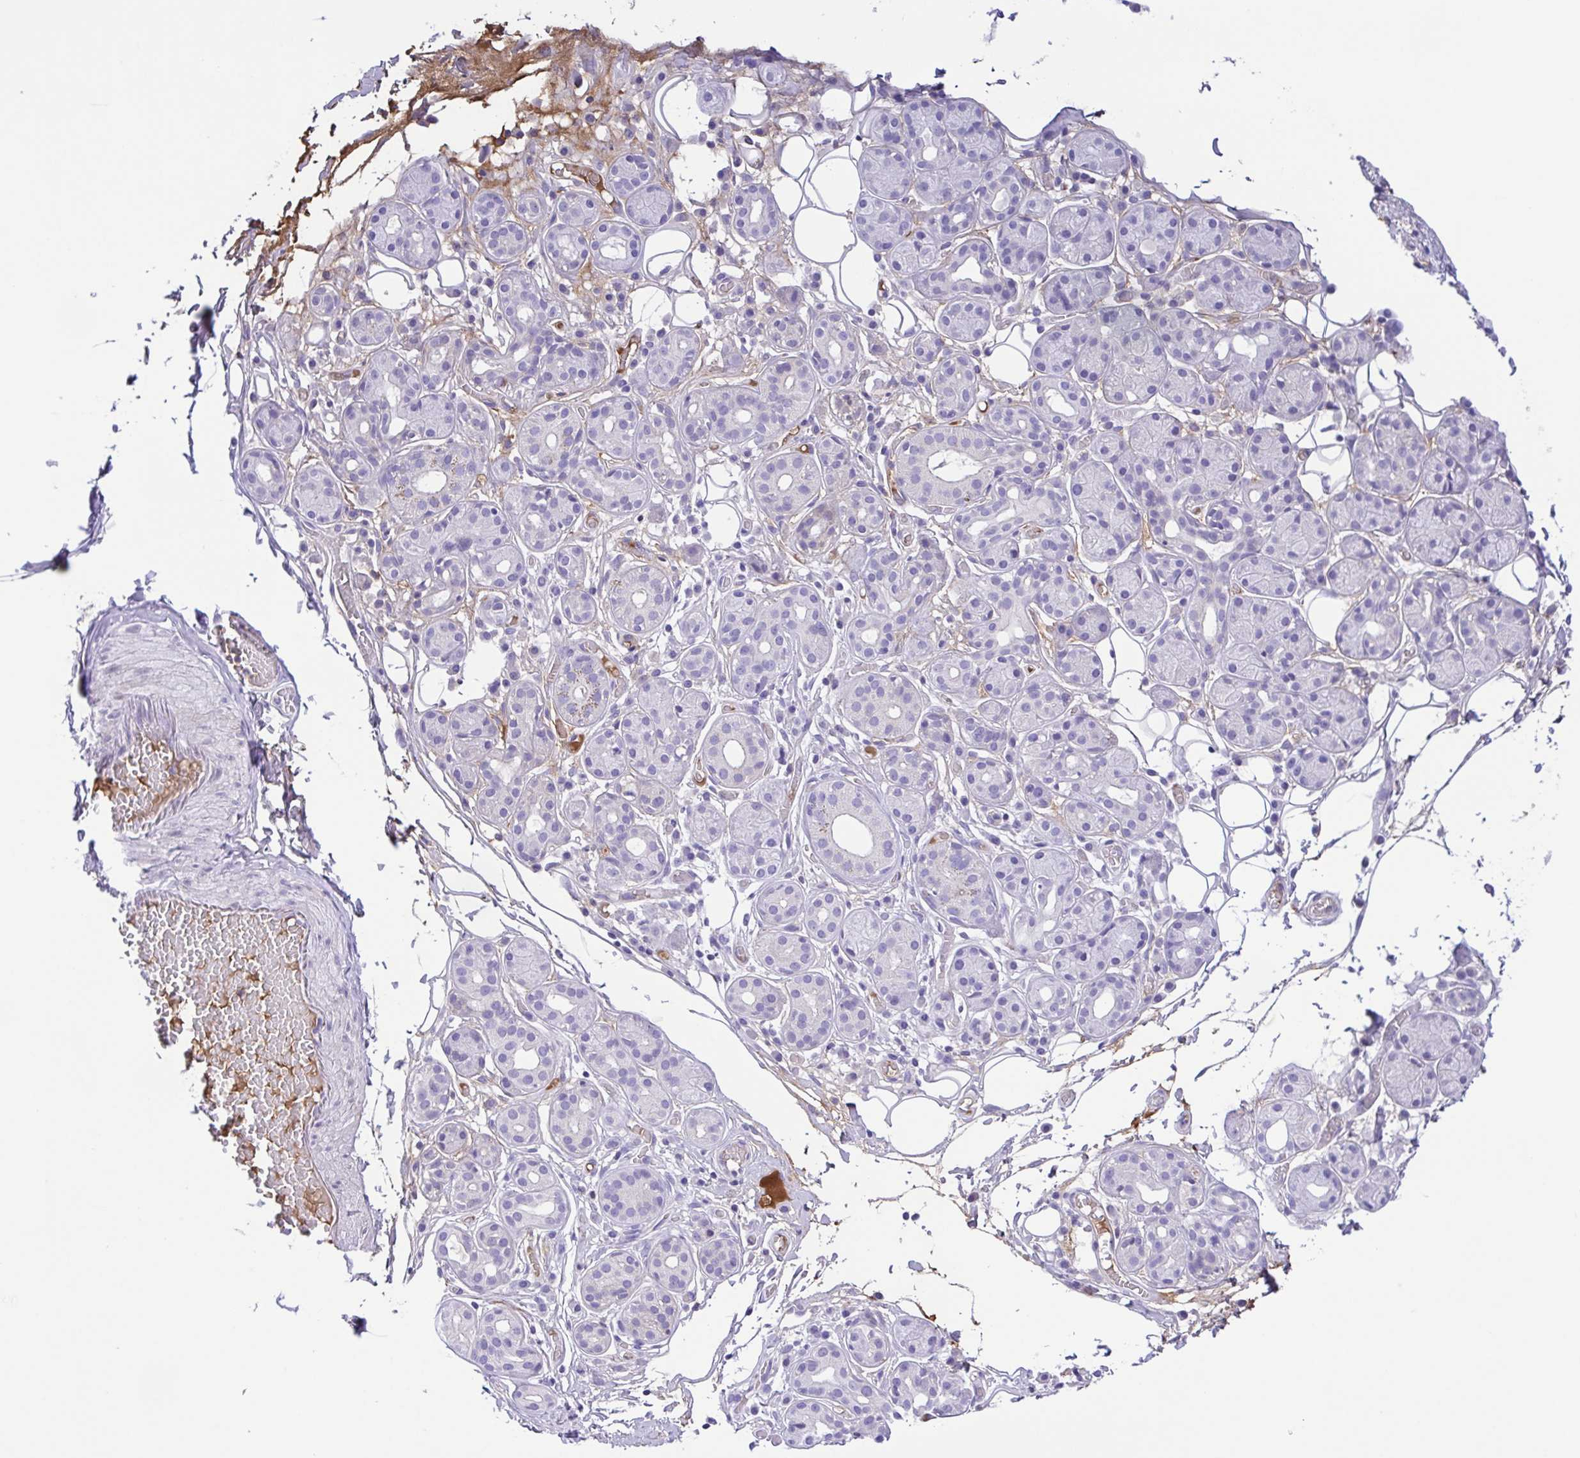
{"staining": {"intensity": "negative", "quantity": "none", "location": "none"}, "tissue": "salivary gland", "cell_type": "Glandular cells", "image_type": "normal", "snomed": [{"axis": "morphology", "description": "Normal tissue, NOS"}, {"axis": "topography", "description": "Salivary gland"}, {"axis": "topography", "description": "Peripheral nerve tissue"}], "caption": "IHC of unremarkable human salivary gland reveals no staining in glandular cells.", "gene": "IGFL1", "patient": {"sex": "male", "age": 71}}